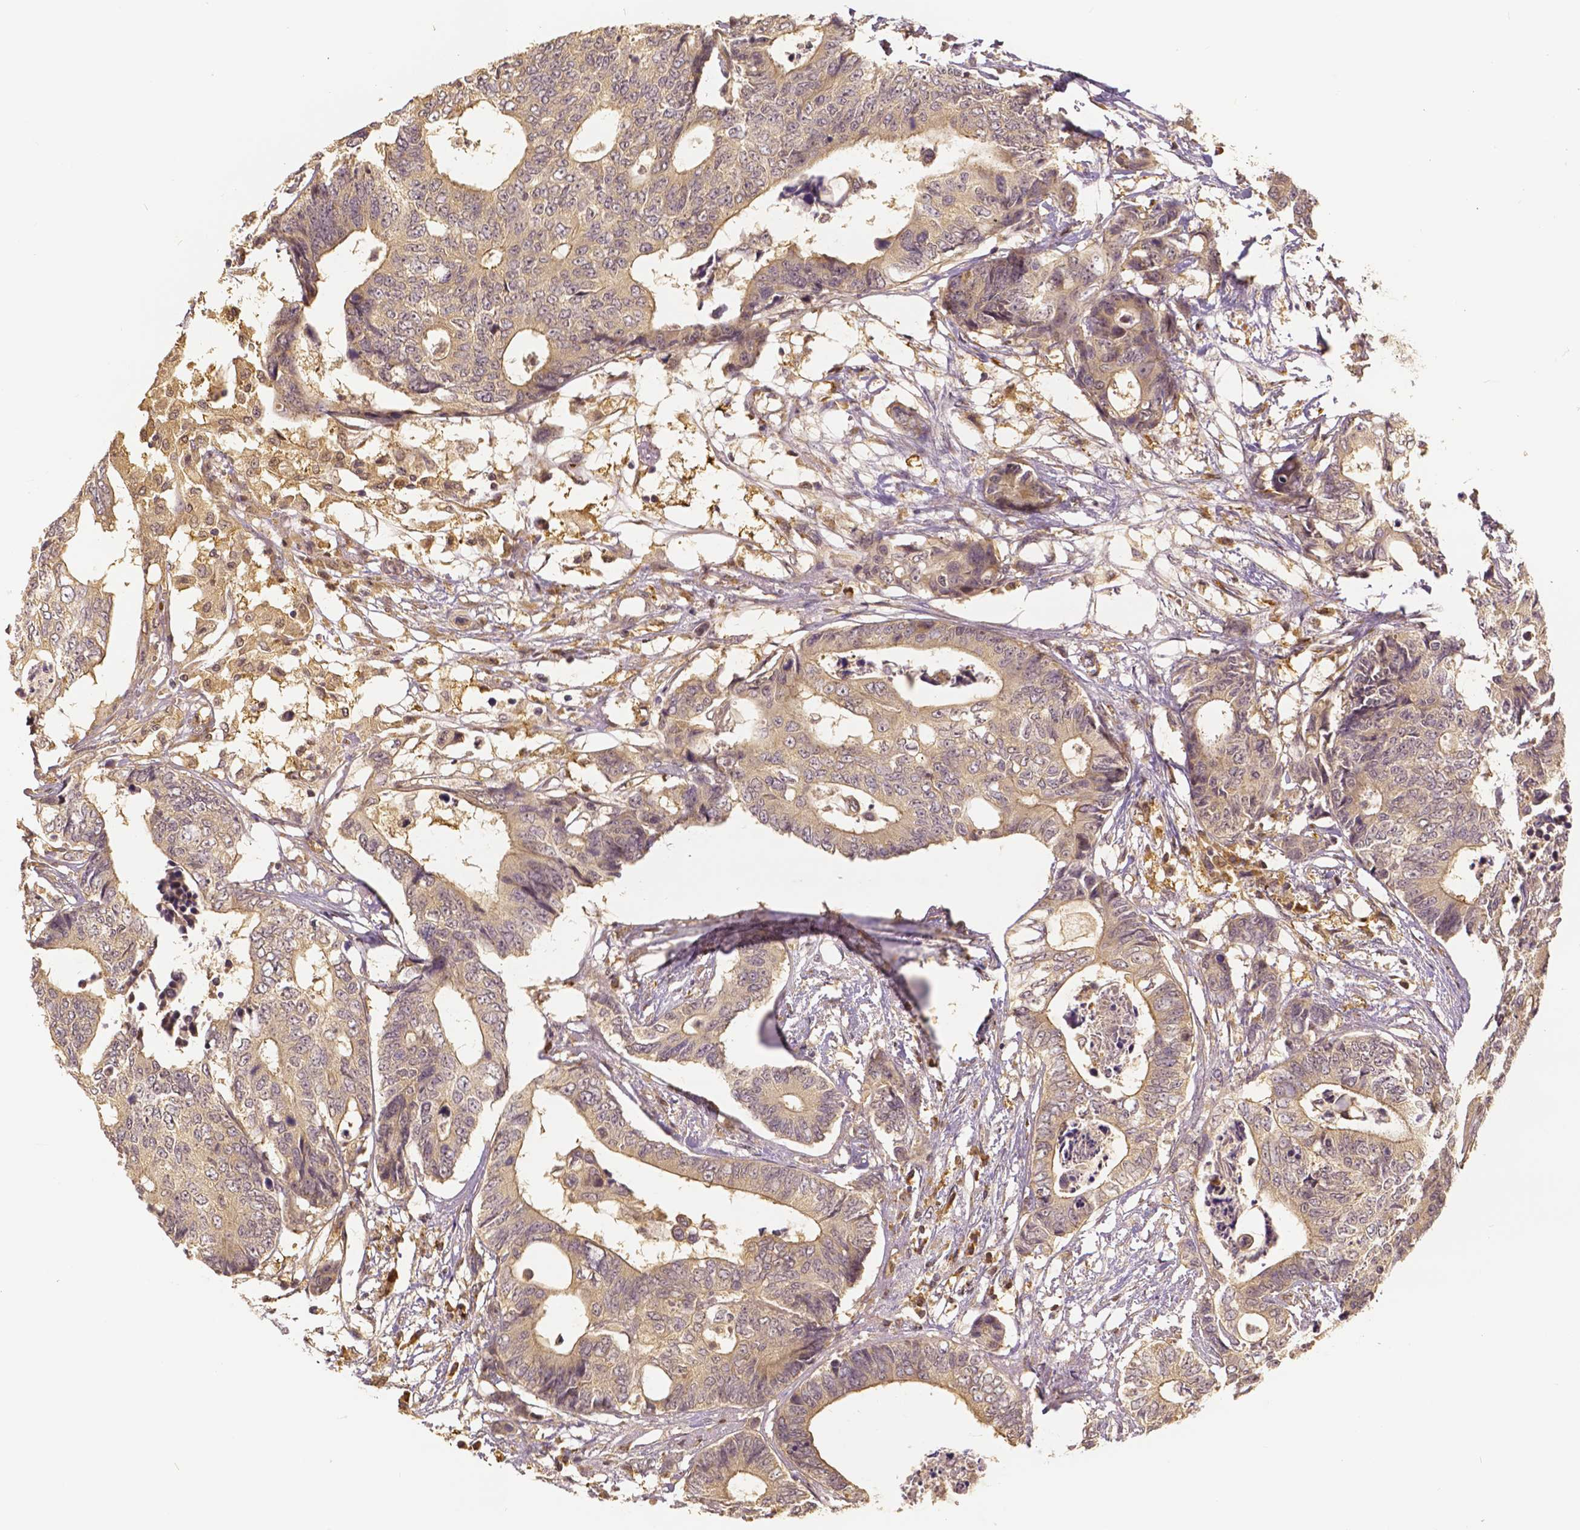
{"staining": {"intensity": "weak", "quantity": ">75%", "location": "cytoplasmic/membranous"}, "tissue": "colorectal cancer", "cell_type": "Tumor cells", "image_type": "cancer", "snomed": [{"axis": "morphology", "description": "Adenocarcinoma, NOS"}, {"axis": "topography", "description": "Colon"}], "caption": "Immunohistochemistry of human colorectal cancer displays low levels of weak cytoplasmic/membranous positivity in approximately >75% of tumor cells.", "gene": "USP9X", "patient": {"sex": "female", "age": 48}}